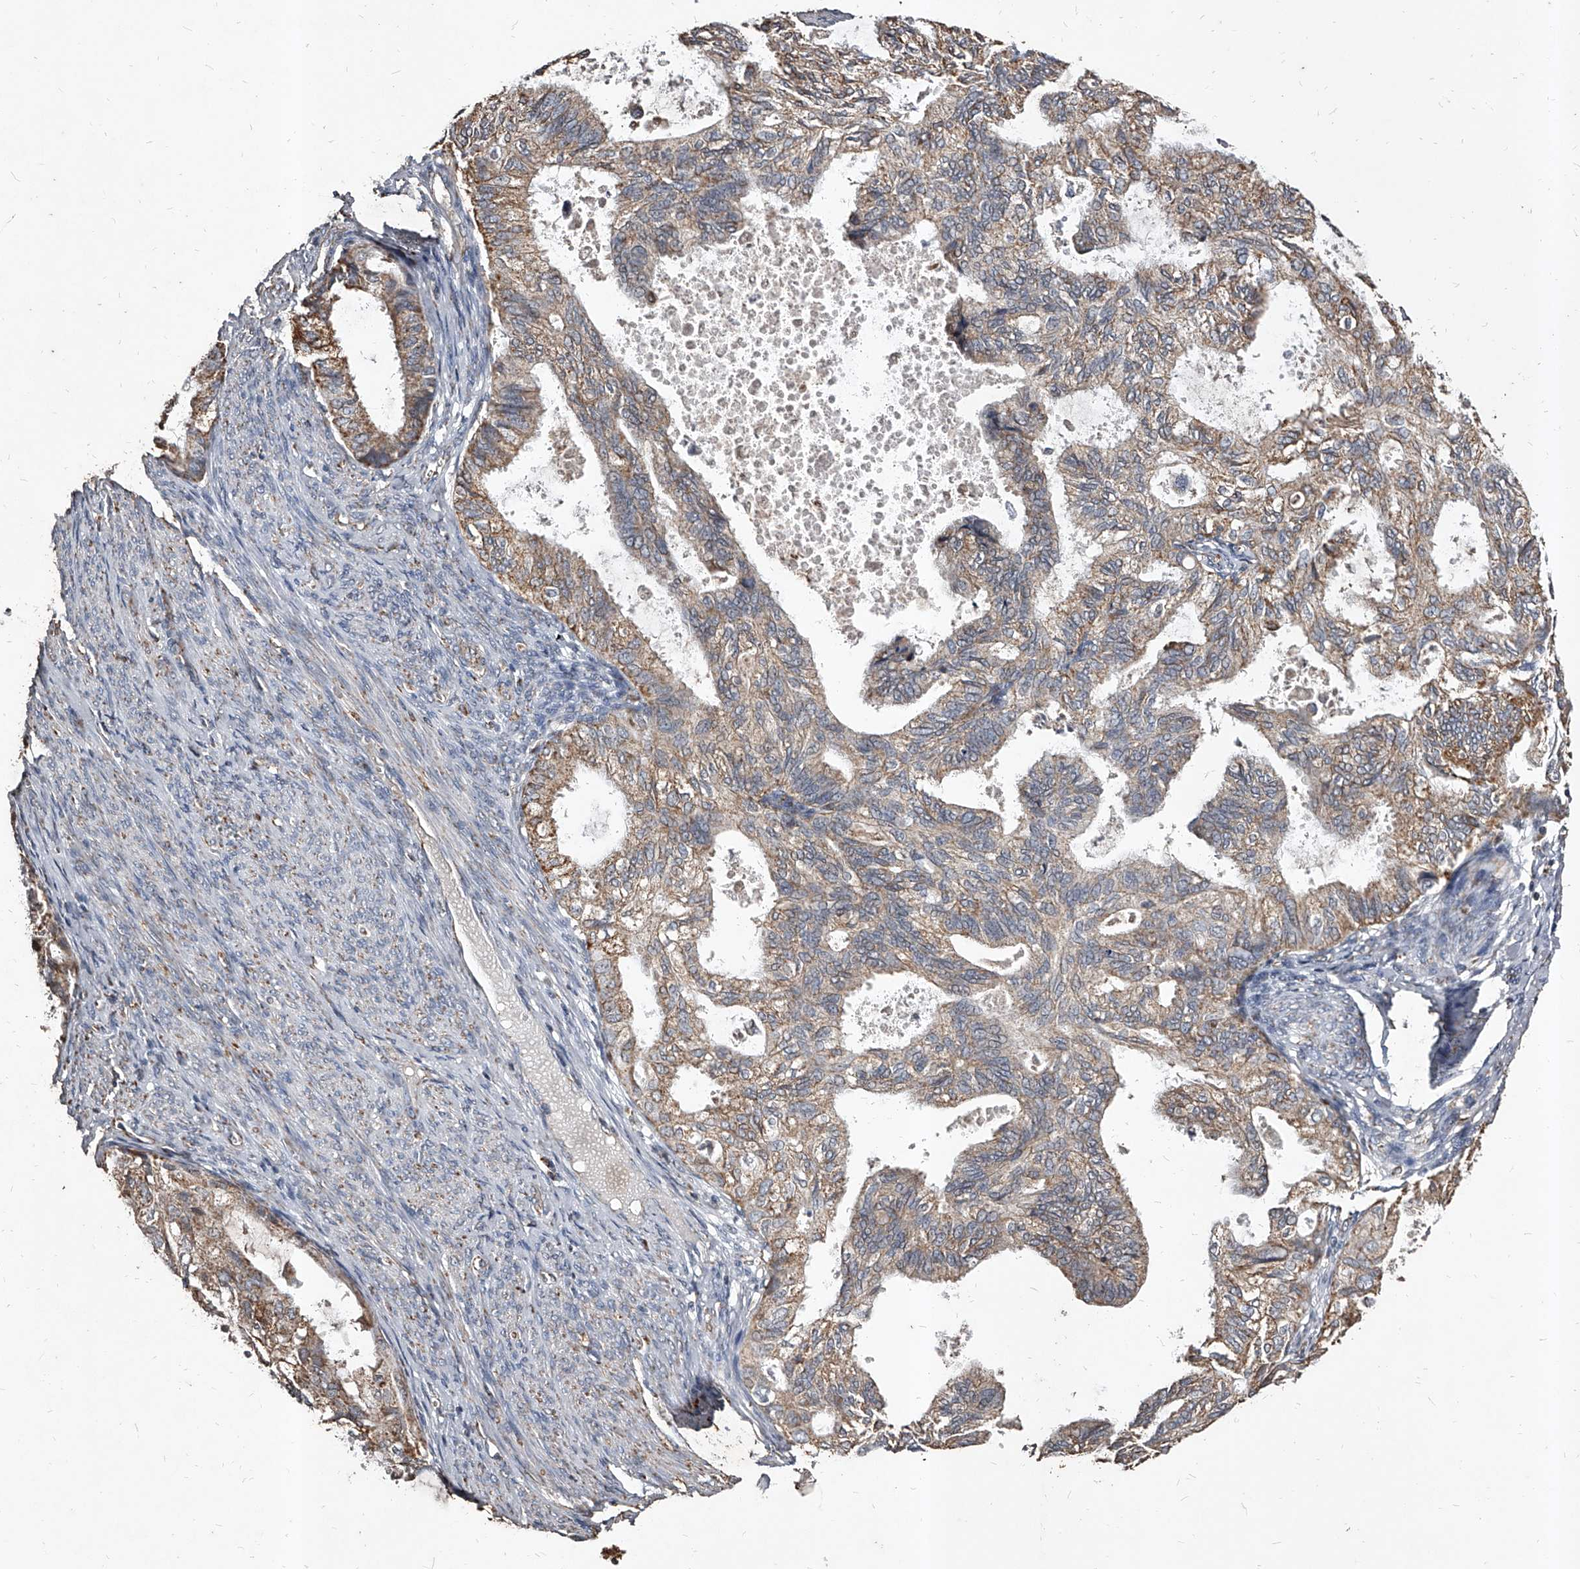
{"staining": {"intensity": "weak", "quantity": "25%-75%", "location": "cytoplasmic/membranous"}, "tissue": "cervical cancer", "cell_type": "Tumor cells", "image_type": "cancer", "snomed": [{"axis": "morphology", "description": "Normal tissue, NOS"}, {"axis": "morphology", "description": "Adenocarcinoma, NOS"}, {"axis": "topography", "description": "Cervix"}, {"axis": "topography", "description": "Endometrium"}], "caption": "Approximately 25%-75% of tumor cells in human cervical cancer (adenocarcinoma) show weak cytoplasmic/membranous protein expression as visualized by brown immunohistochemical staining.", "gene": "GPR183", "patient": {"sex": "female", "age": 86}}